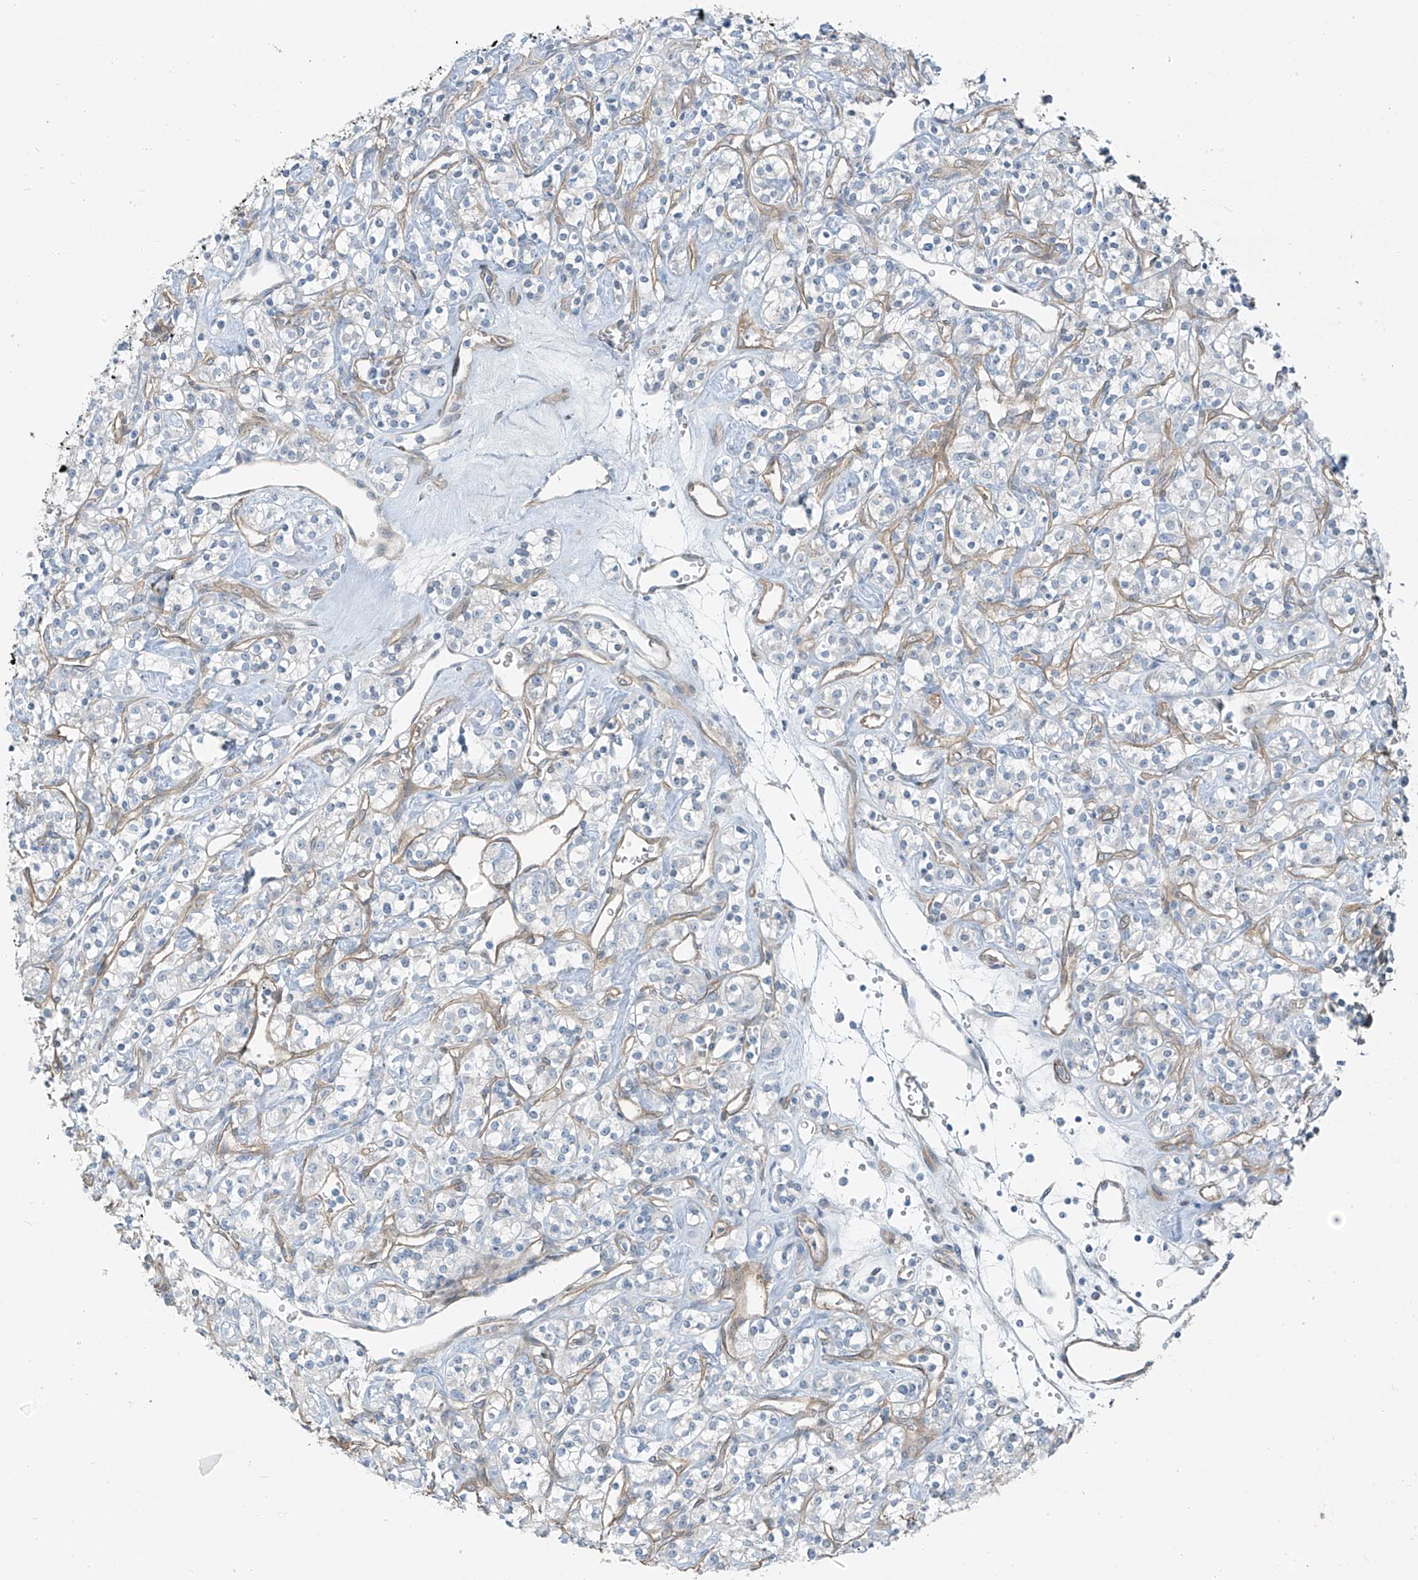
{"staining": {"intensity": "negative", "quantity": "none", "location": "none"}, "tissue": "renal cancer", "cell_type": "Tumor cells", "image_type": "cancer", "snomed": [{"axis": "morphology", "description": "Adenocarcinoma, NOS"}, {"axis": "topography", "description": "Kidney"}], "caption": "A high-resolution image shows IHC staining of adenocarcinoma (renal), which demonstrates no significant expression in tumor cells. (Immunohistochemistry, brightfield microscopy, high magnification).", "gene": "TNS2", "patient": {"sex": "male", "age": 77}}